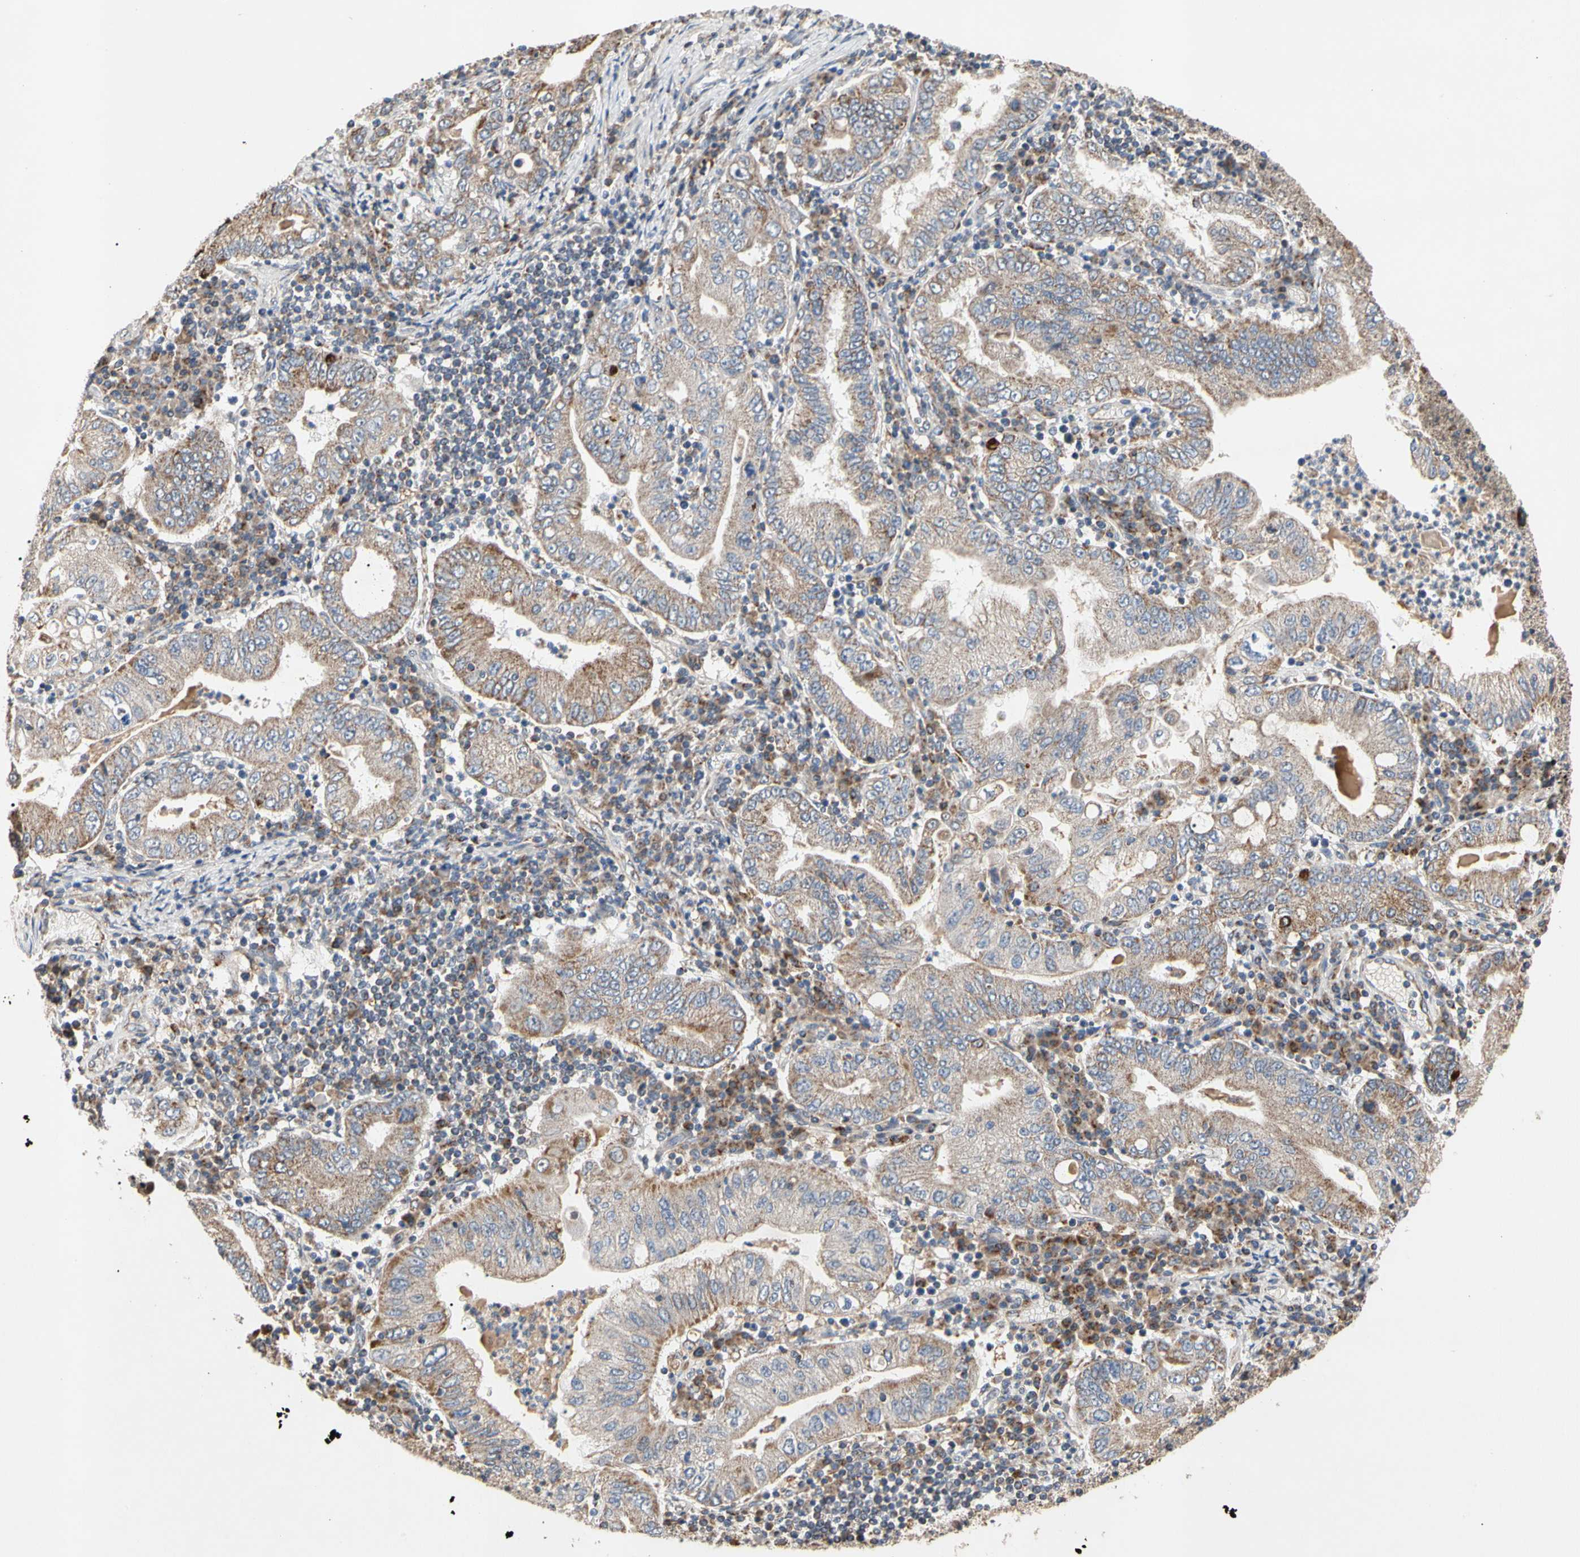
{"staining": {"intensity": "moderate", "quantity": ">75%", "location": "cytoplasmic/membranous"}, "tissue": "stomach cancer", "cell_type": "Tumor cells", "image_type": "cancer", "snomed": [{"axis": "morphology", "description": "Normal tissue, NOS"}, {"axis": "morphology", "description": "Adenocarcinoma, NOS"}, {"axis": "topography", "description": "Esophagus"}, {"axis": "topography", "description": "Stomach, upper"}, {"axis": "topography", "description": "Peripheral nerve tissue"}], "caption": "Stomach cancer stained for a protein exhibits moderate cytoplasmic/membranous positivity in tumor cells.", "gene": "GPD2", "patient": {"sex": "male", "age": 62}}